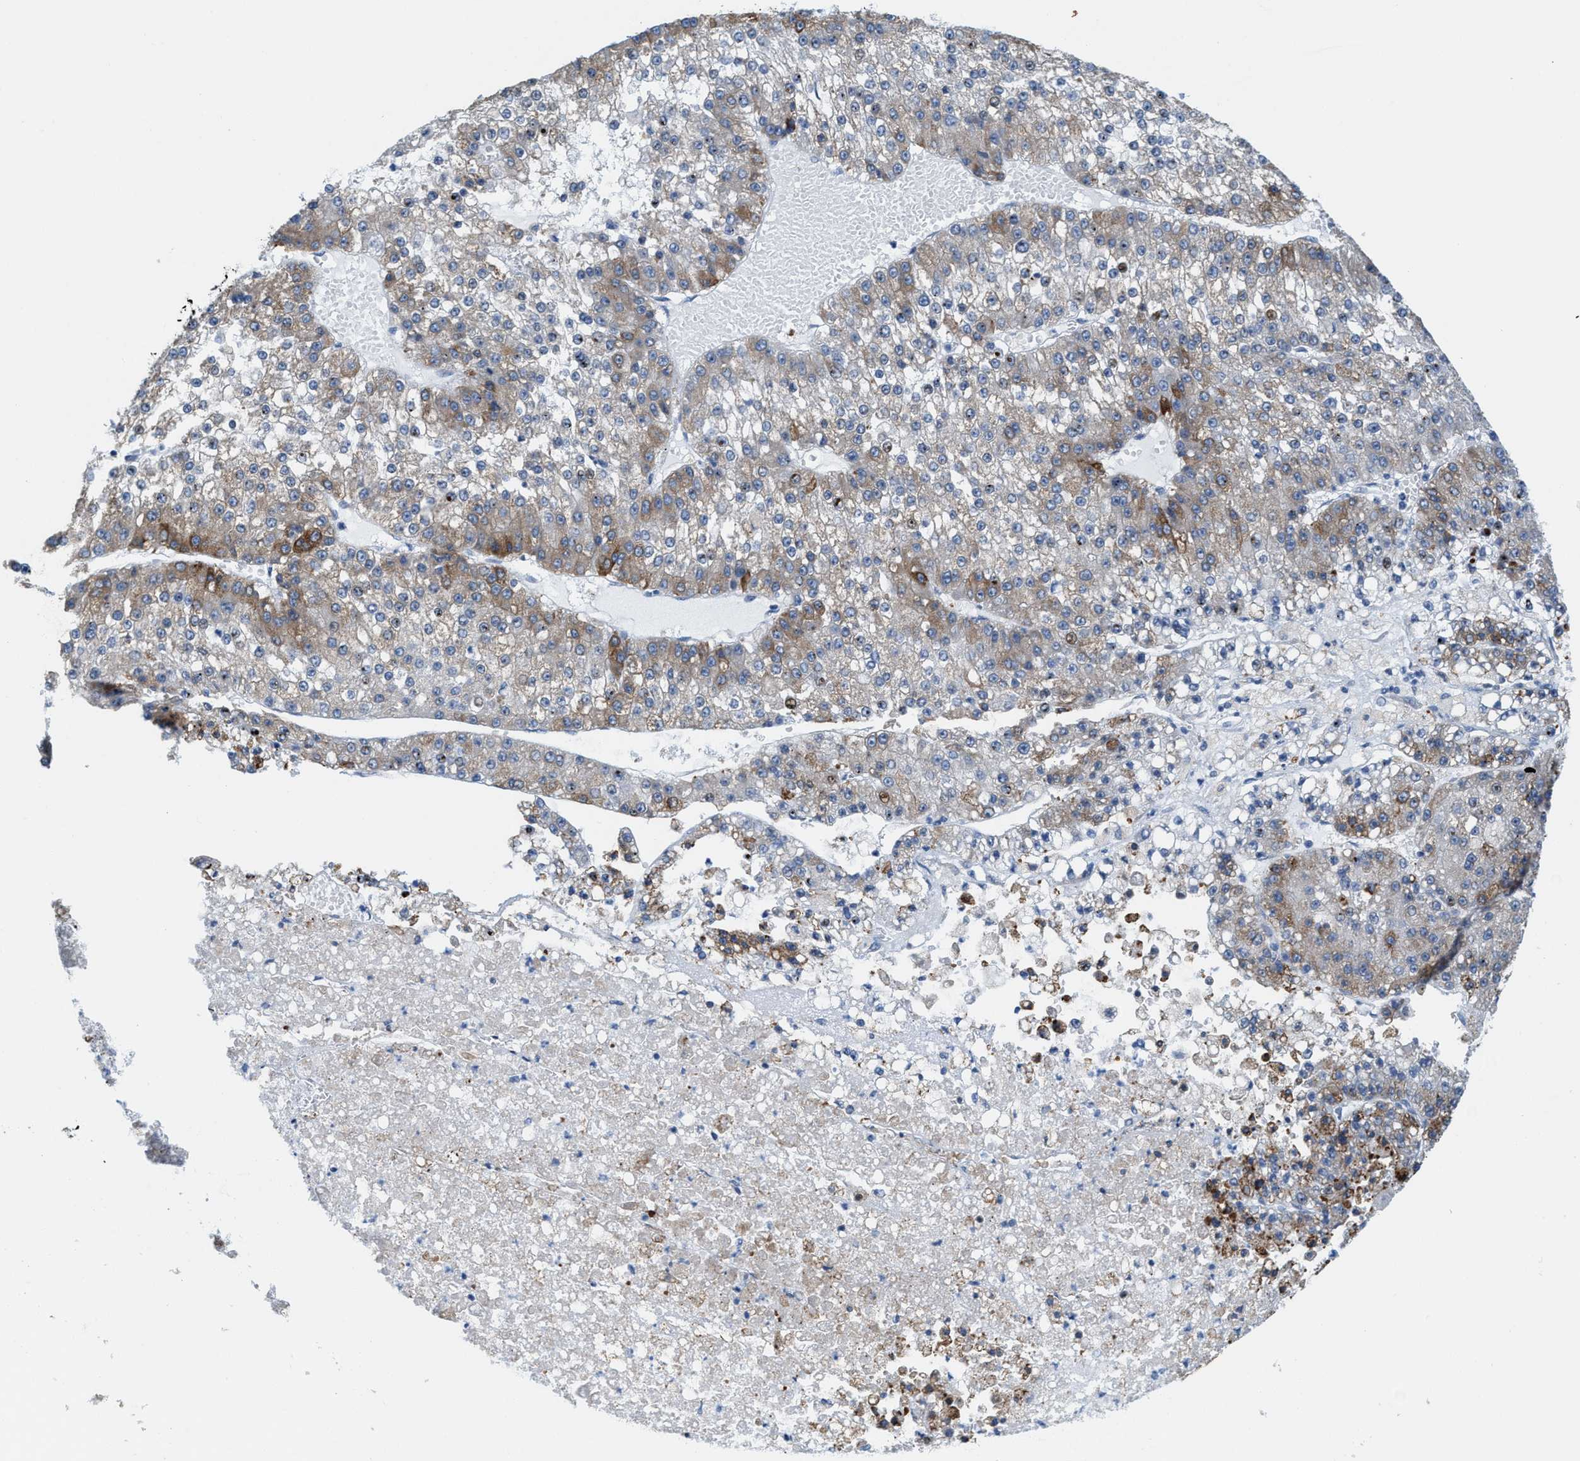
{"staining": {"intensity": "moderate", "quantity": "25%-75%", "location": "cytoplasmic/membranous"}, "tissue": "liver cancer", "cell_type": "Tumor cells", "image_type": "cancer", "snomed": [{"axis": "morphology", "description": "Carcinoma, Hepatocellular, NOS"}, {"axis": "topography", "description": "Liver"}], "caption": "This micrograph shows hepatocellular carcinoma (liver) stained with immunohistochemistry (IHC) to label a protein in brown. The cytoplasmic/membranous of tumor cells show moderate positivity for the protein. Nuclei are counter-stained blue.", "gene": "KIFC3", "patient": {"sex": "female", "age": 73}}